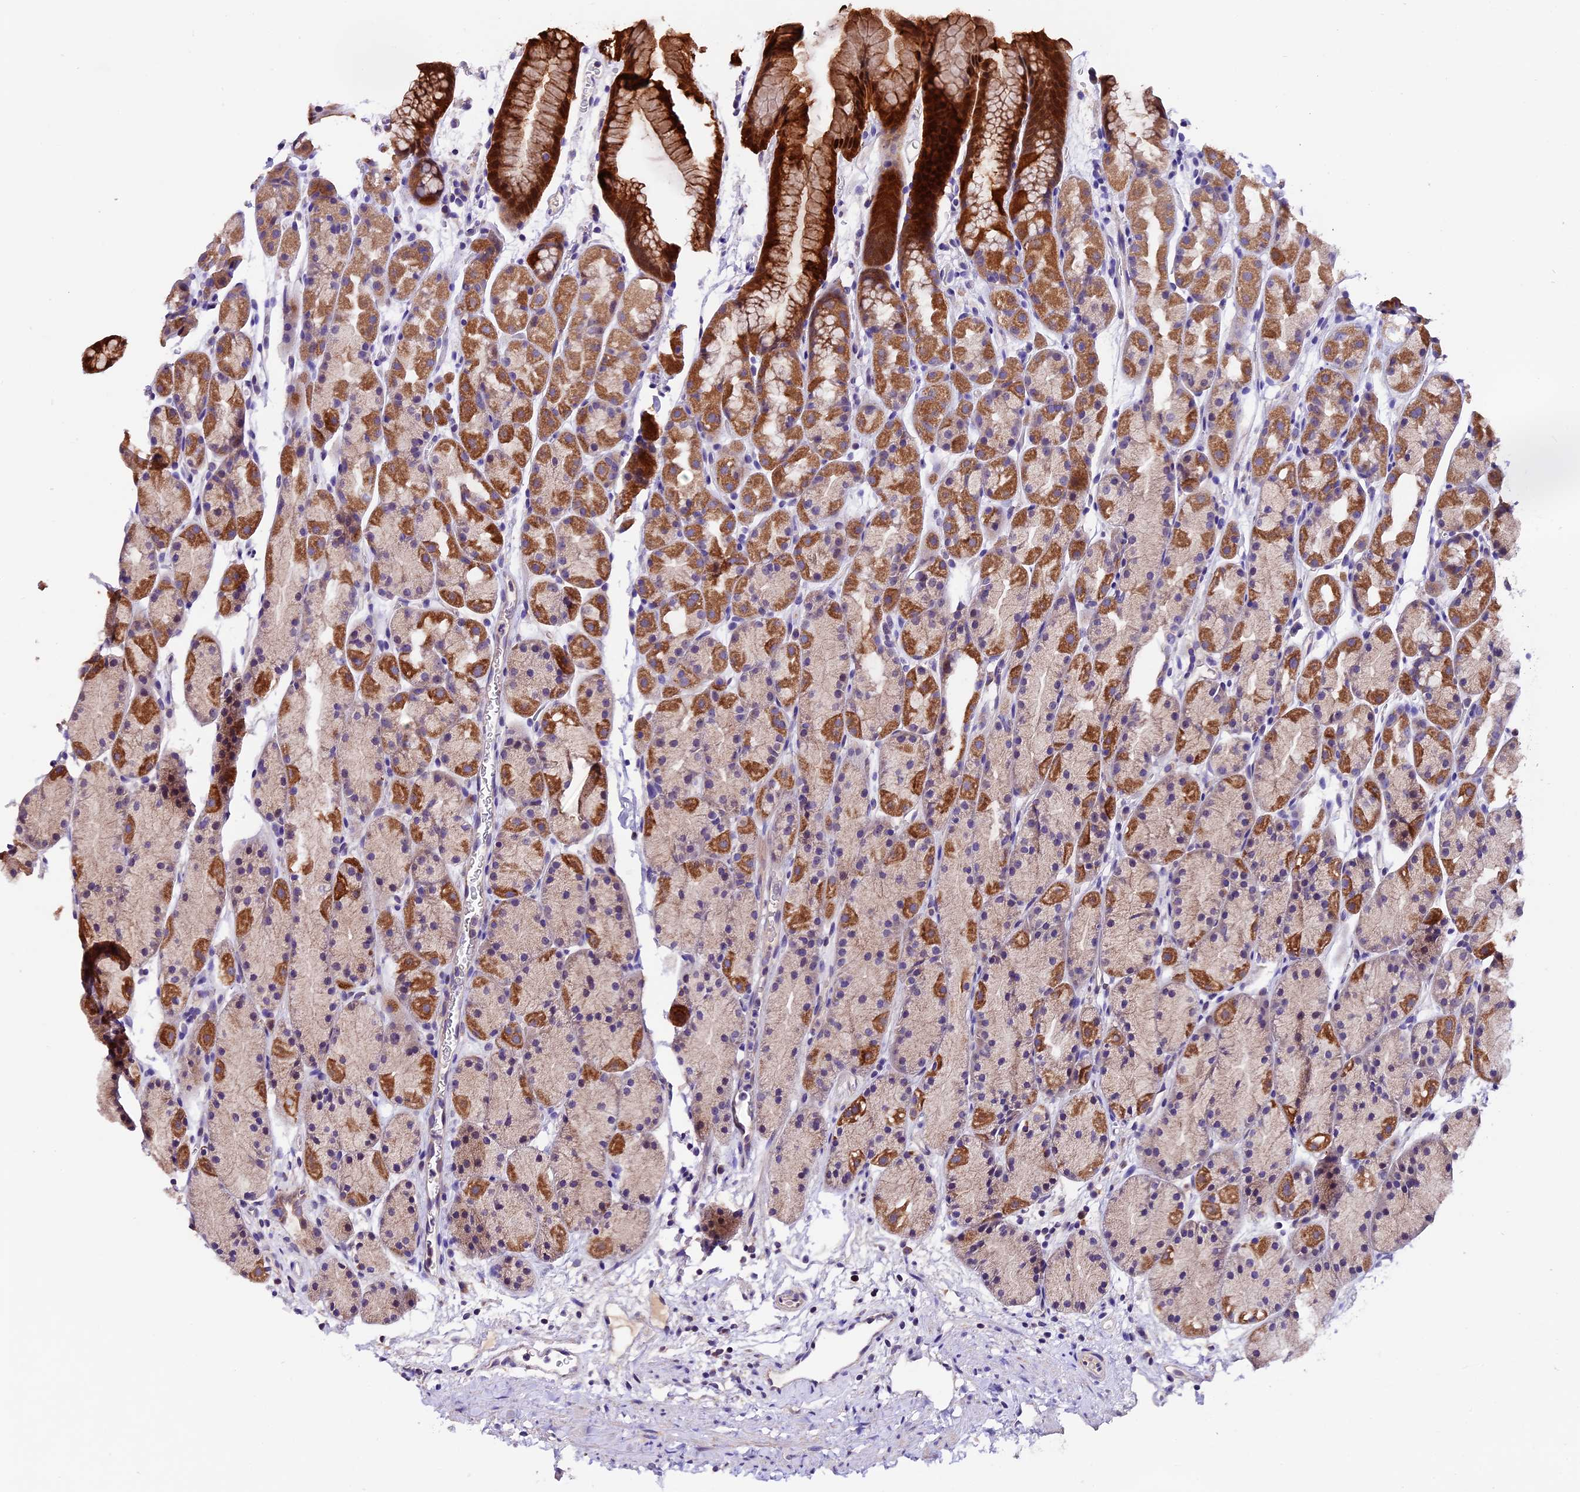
{"staining": {"intensity": "moderate", "quantity": "25%-75%", "location": "cytoplasmic/membranous"}, "tissue": "stomach", "cell_type": "Glandular cells", "image_type": "normal", "snomed": [{"axis": "morphology", "description": "Normal tissue, NOS"}, {"axis": "topography", "description": "Stomach, upper"}, {"axis": "topography", "description": "Stomach"}], "caption": "Unremarkable stomach demonstrates moderate cytoplasmic/membranous expression in about 25%-75% of glandular cells, visualized by immunohistochemistry. (DAB IHC with brightfield microscopy, high magnification).", "gene": "DDX28", "patient": {"sex": "male", "age": 47}}